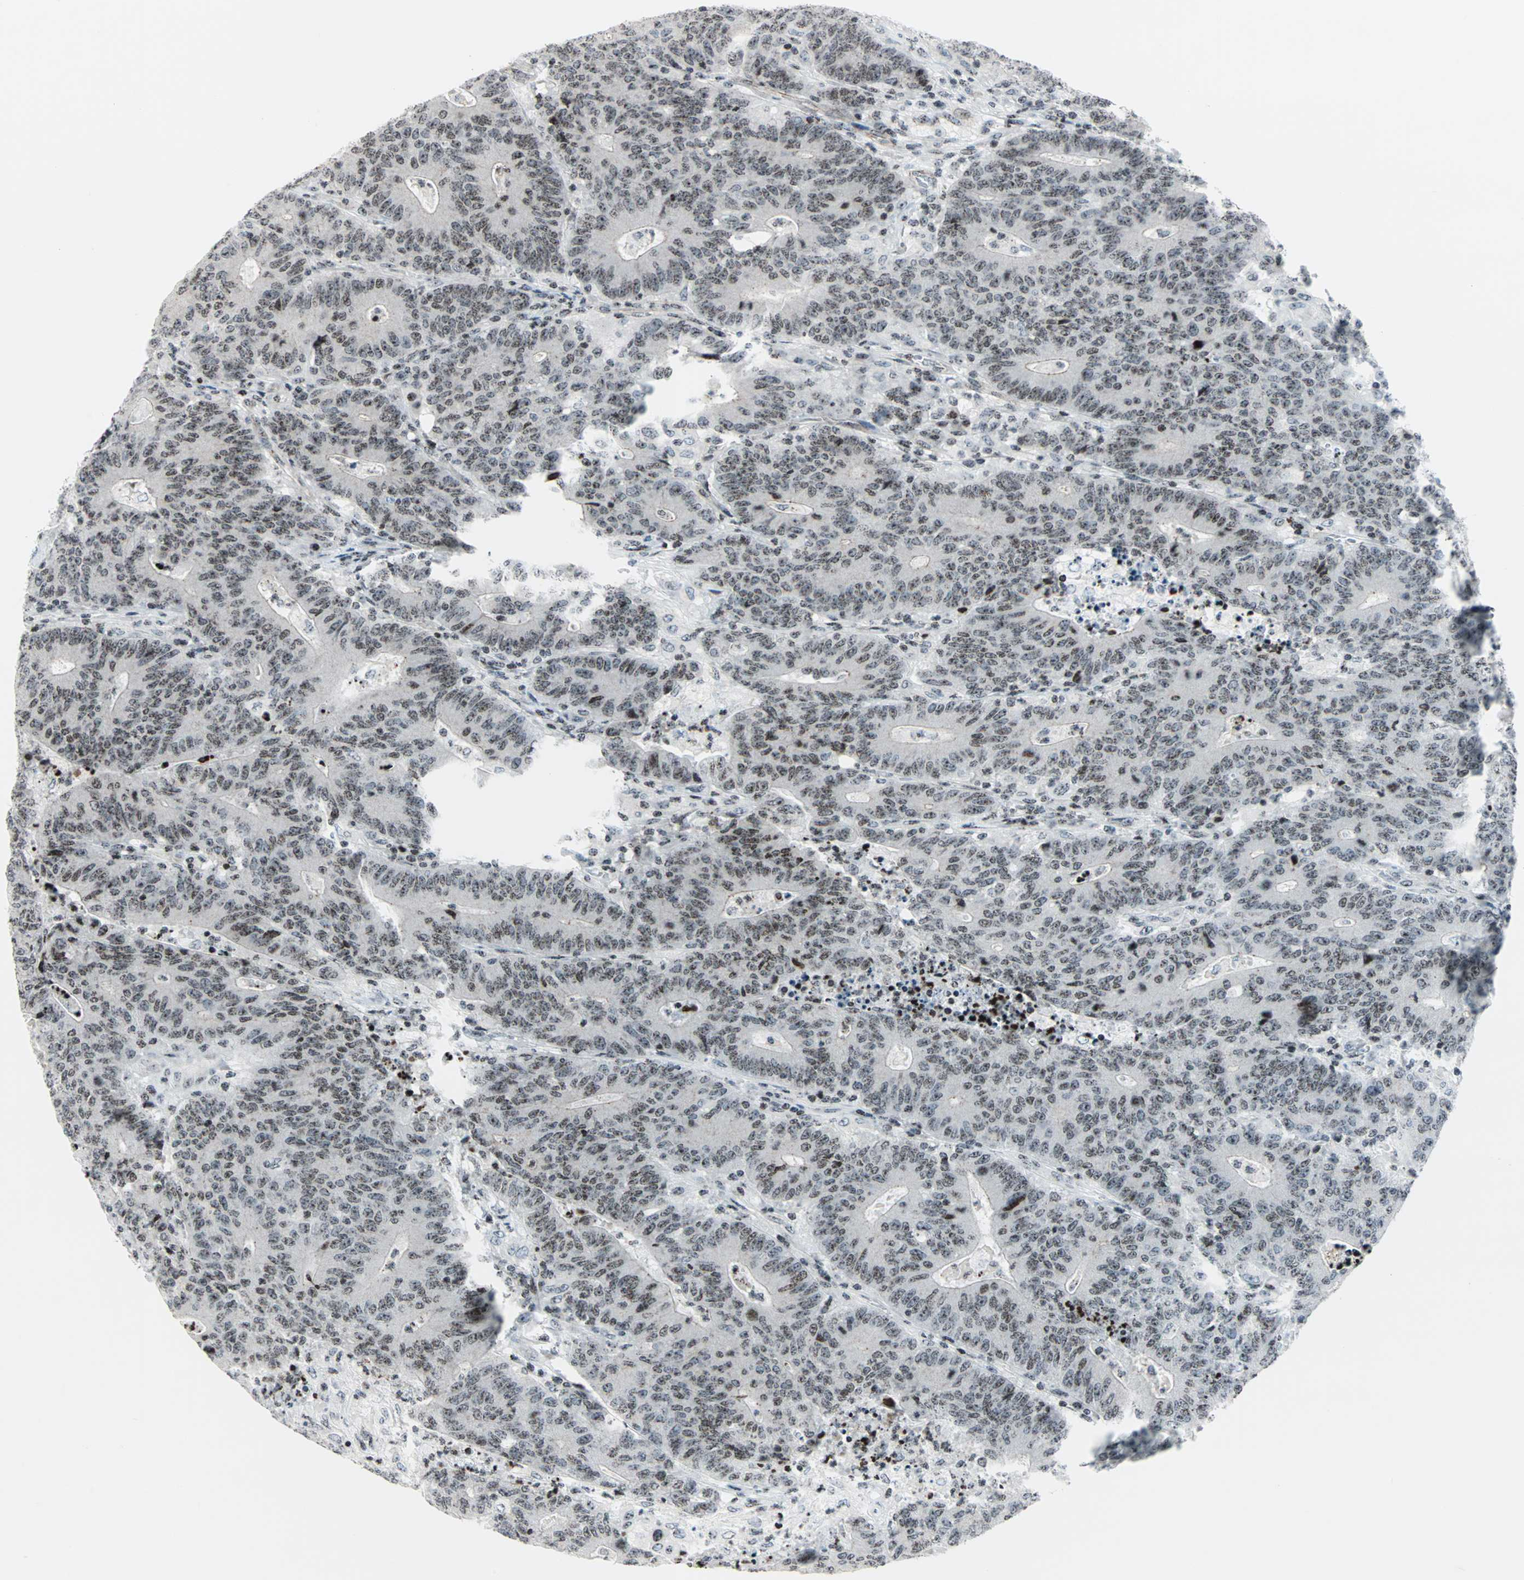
{"staining": {"intensity": "moderate", "quantity": ">75%", "location": "nuclear"}, "tissue": "colorectal cancer", "cell_type": "Tumor cells", "image_type": "cancer", "snomed": [{"axis": "morphology", "description": "Normal tissue, NOS"}, {"axis": "morphology", "description": "Adenocarcinoma, NOS"}, {"axis": "topography", "description": "Colon"}], "caption": "Immunohistochemistry of colorectal cancer (adenocarcinoma) displays medium levels of moderate nuclear positivity in approximately >75% of tumor cells.", "gene": "CENPA", "patient": {"sex": "female", "age": 75}}